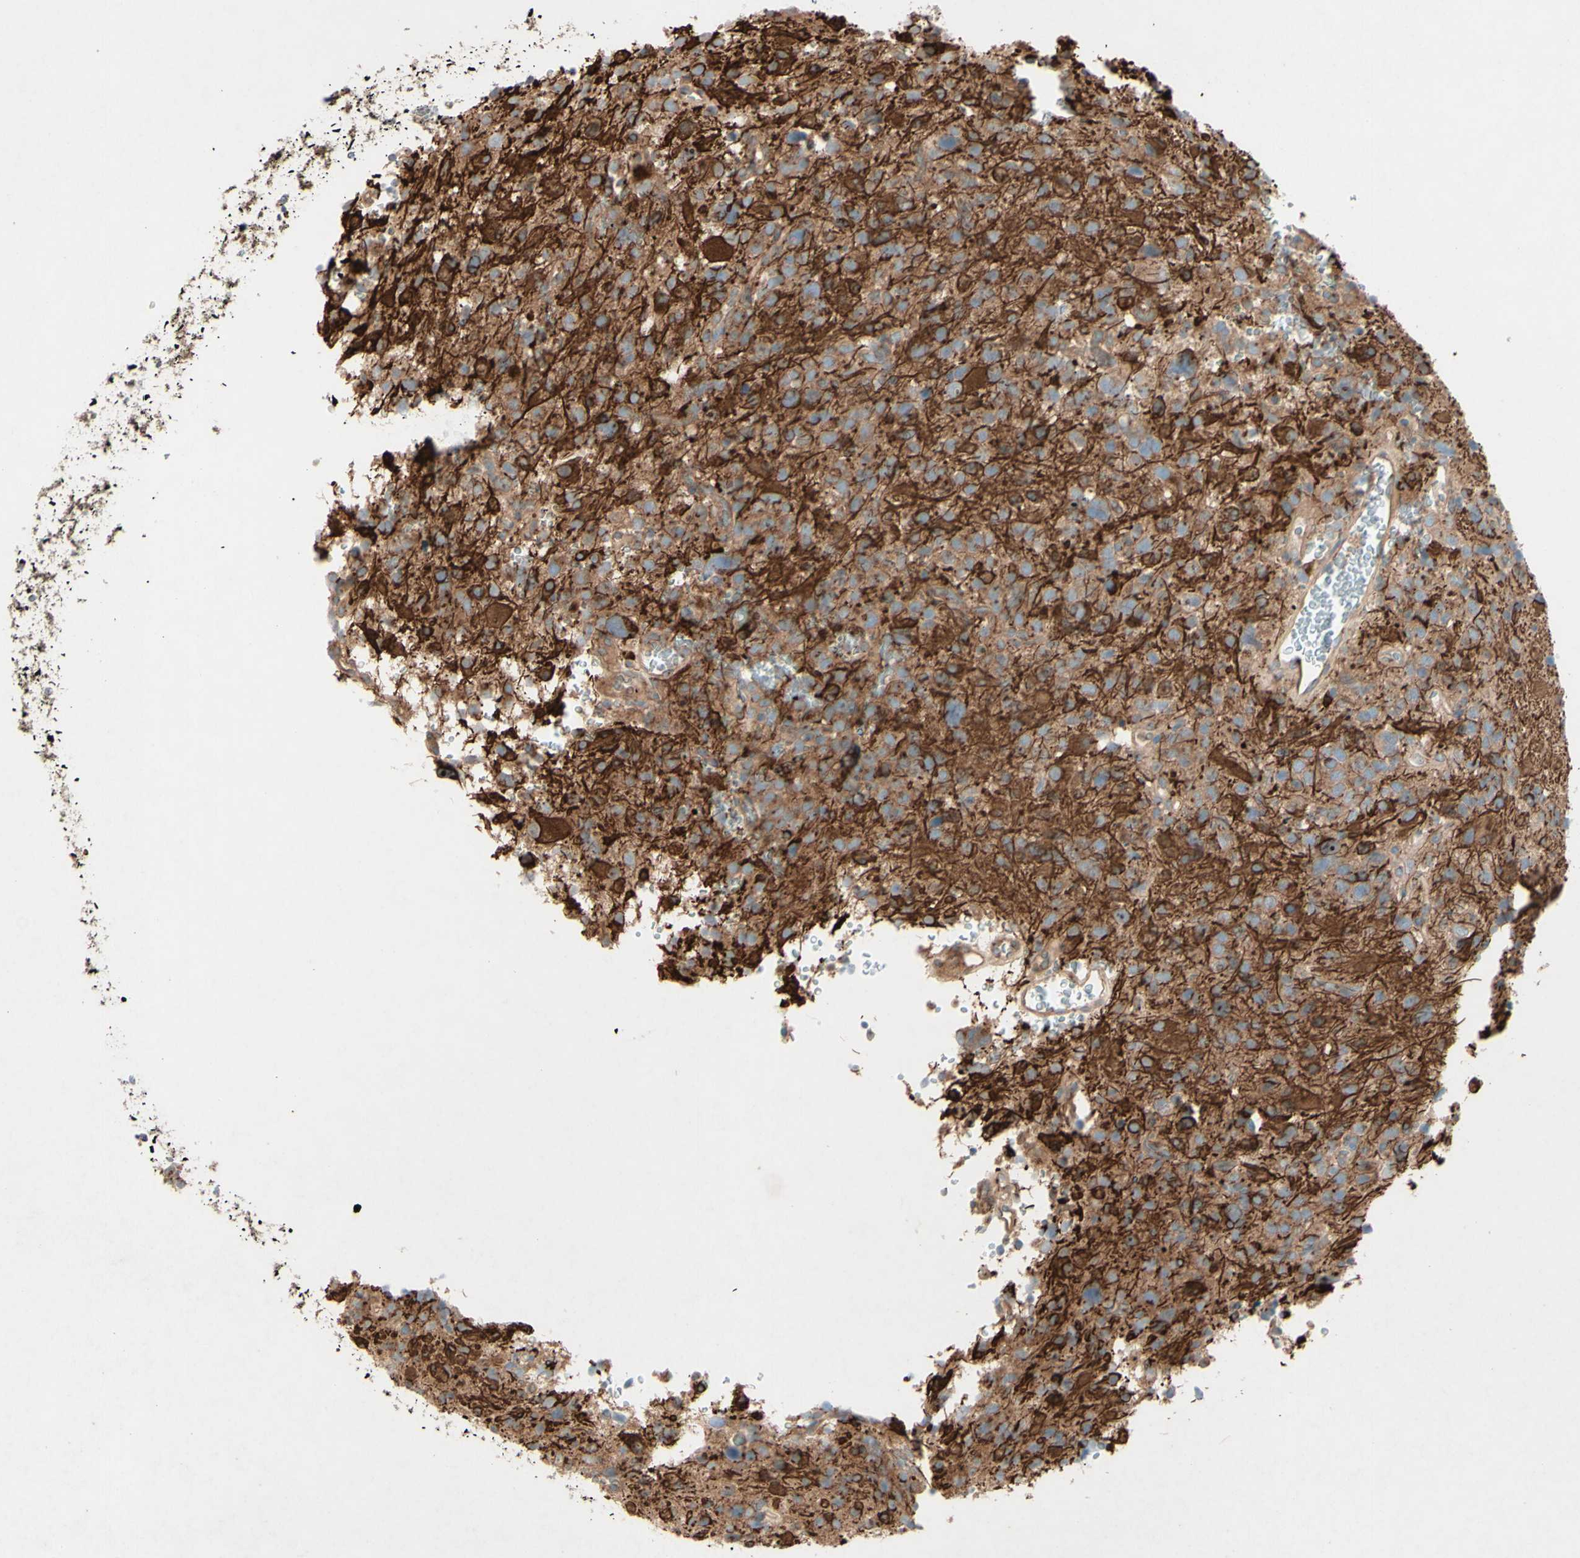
{"staining": {"intensity": "strong", "quantity": "25%-75%", "location": "cytoplasmic/membranous"}, "tissue": "glioma", "cell_type": "Tumor cells", "image_type": "cancer", "snomed": [{"axis": "morphology", "description": "Glioma, malignant, High grade"}, {"axis": "topography", "description": "Brain"}], "caption": "Protein expression analysis of human high-grade glioma (malignant) reveals strong cytoplasmic/membranous expression in about 25%-75% of tumor cells.", "gene": "MTM1", "patient": {"sex": "male", "age": 48}}